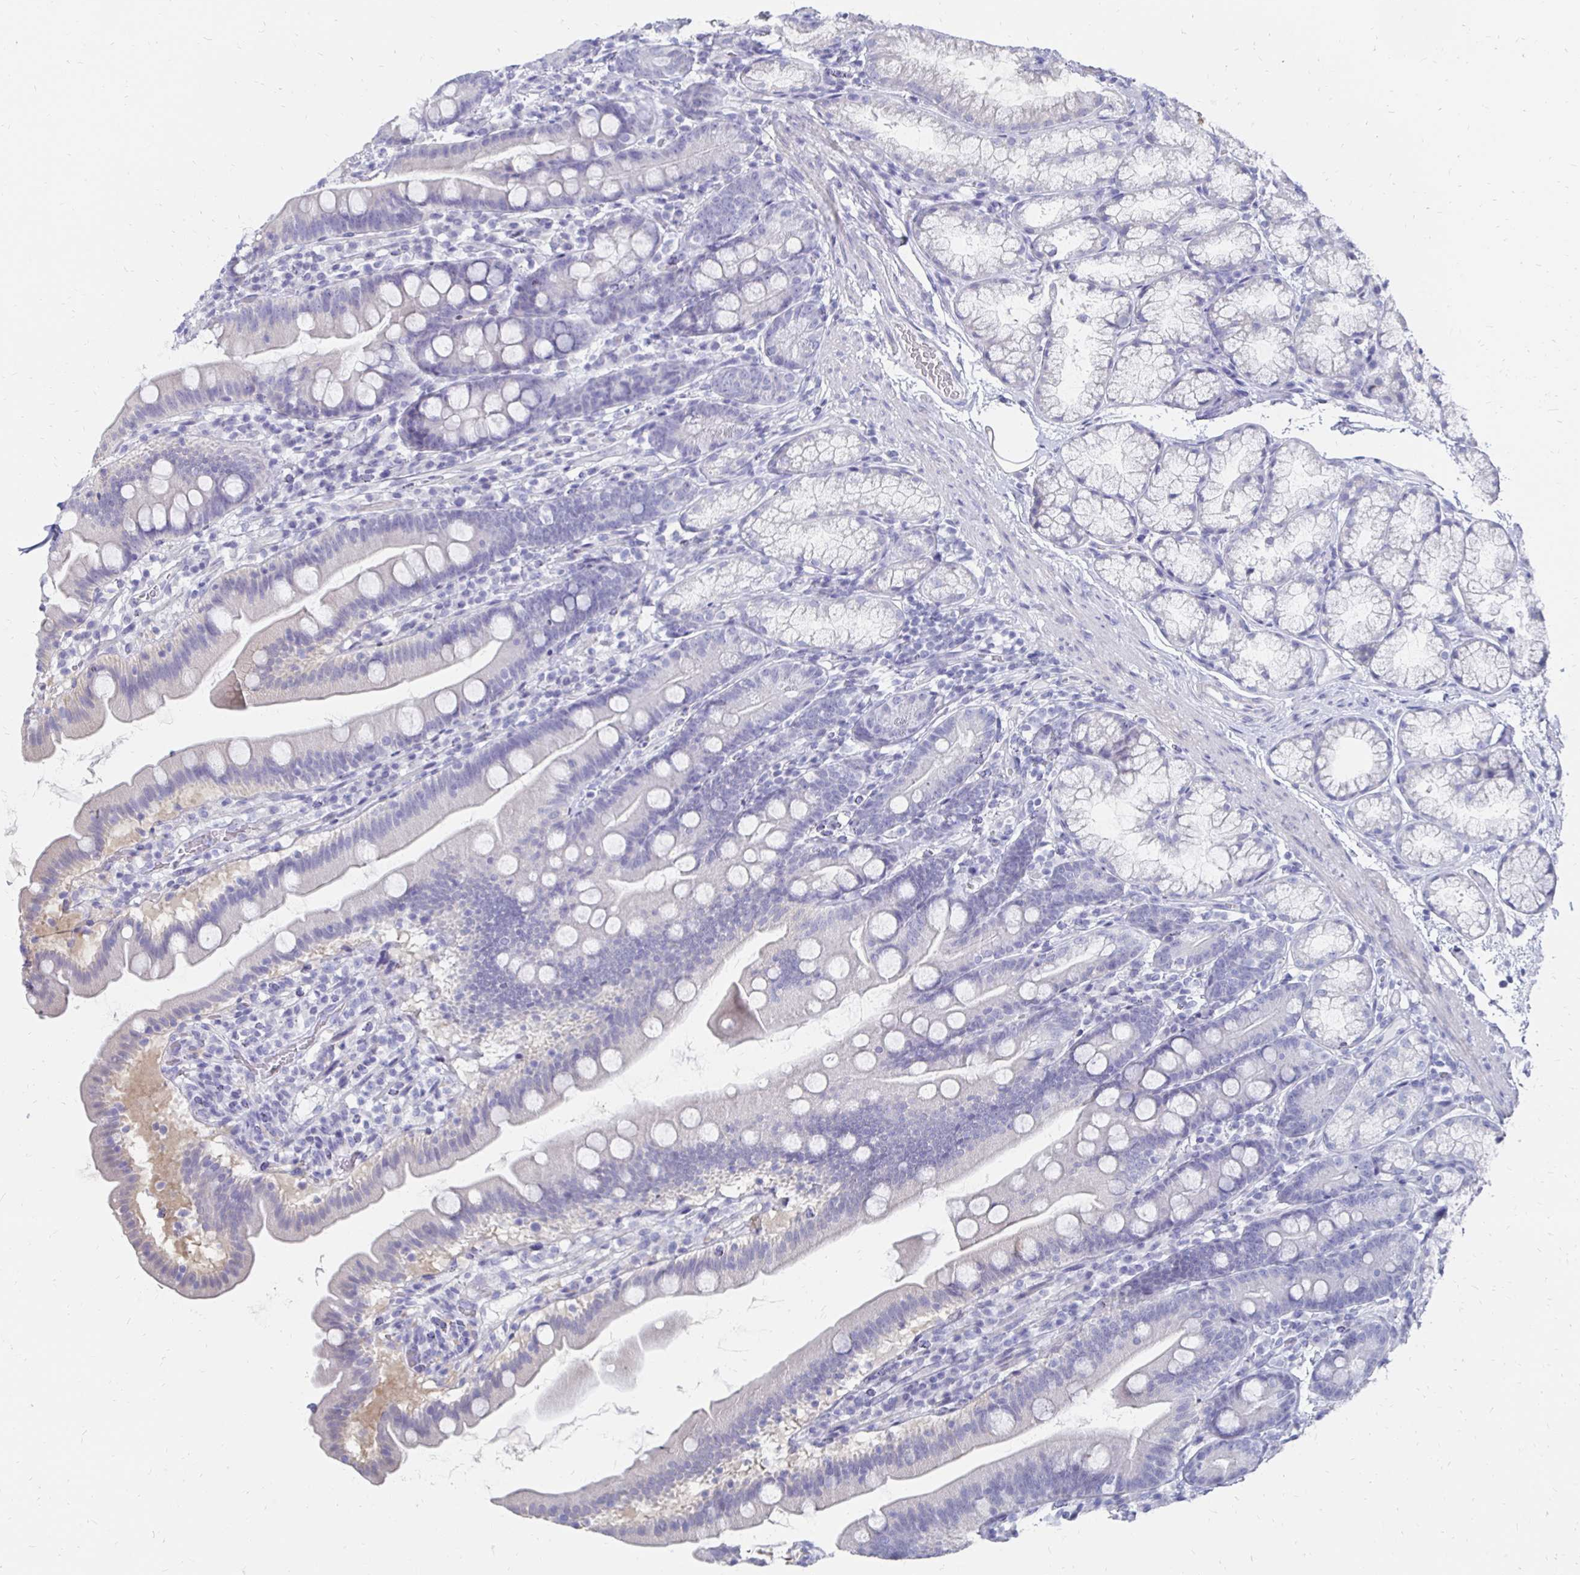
{"staining": {"intensity": "negative", "quantity": "none", "location": "none"}, "tissue": "duodenum", "cell_type": "Glandular cells", "image_type": "normal", "snomed": [{"axis": "morphology", "description": "Normal tissue, NOS"}, {"axis": "topography", "description": "Duodenum"}], "caption": "Unremarkable duodenum was stained to show a protein in brown. There is no significant staining in glandular cells.", "gene": "SYCP3", "patient": {"sex": "female", "age": 67}}